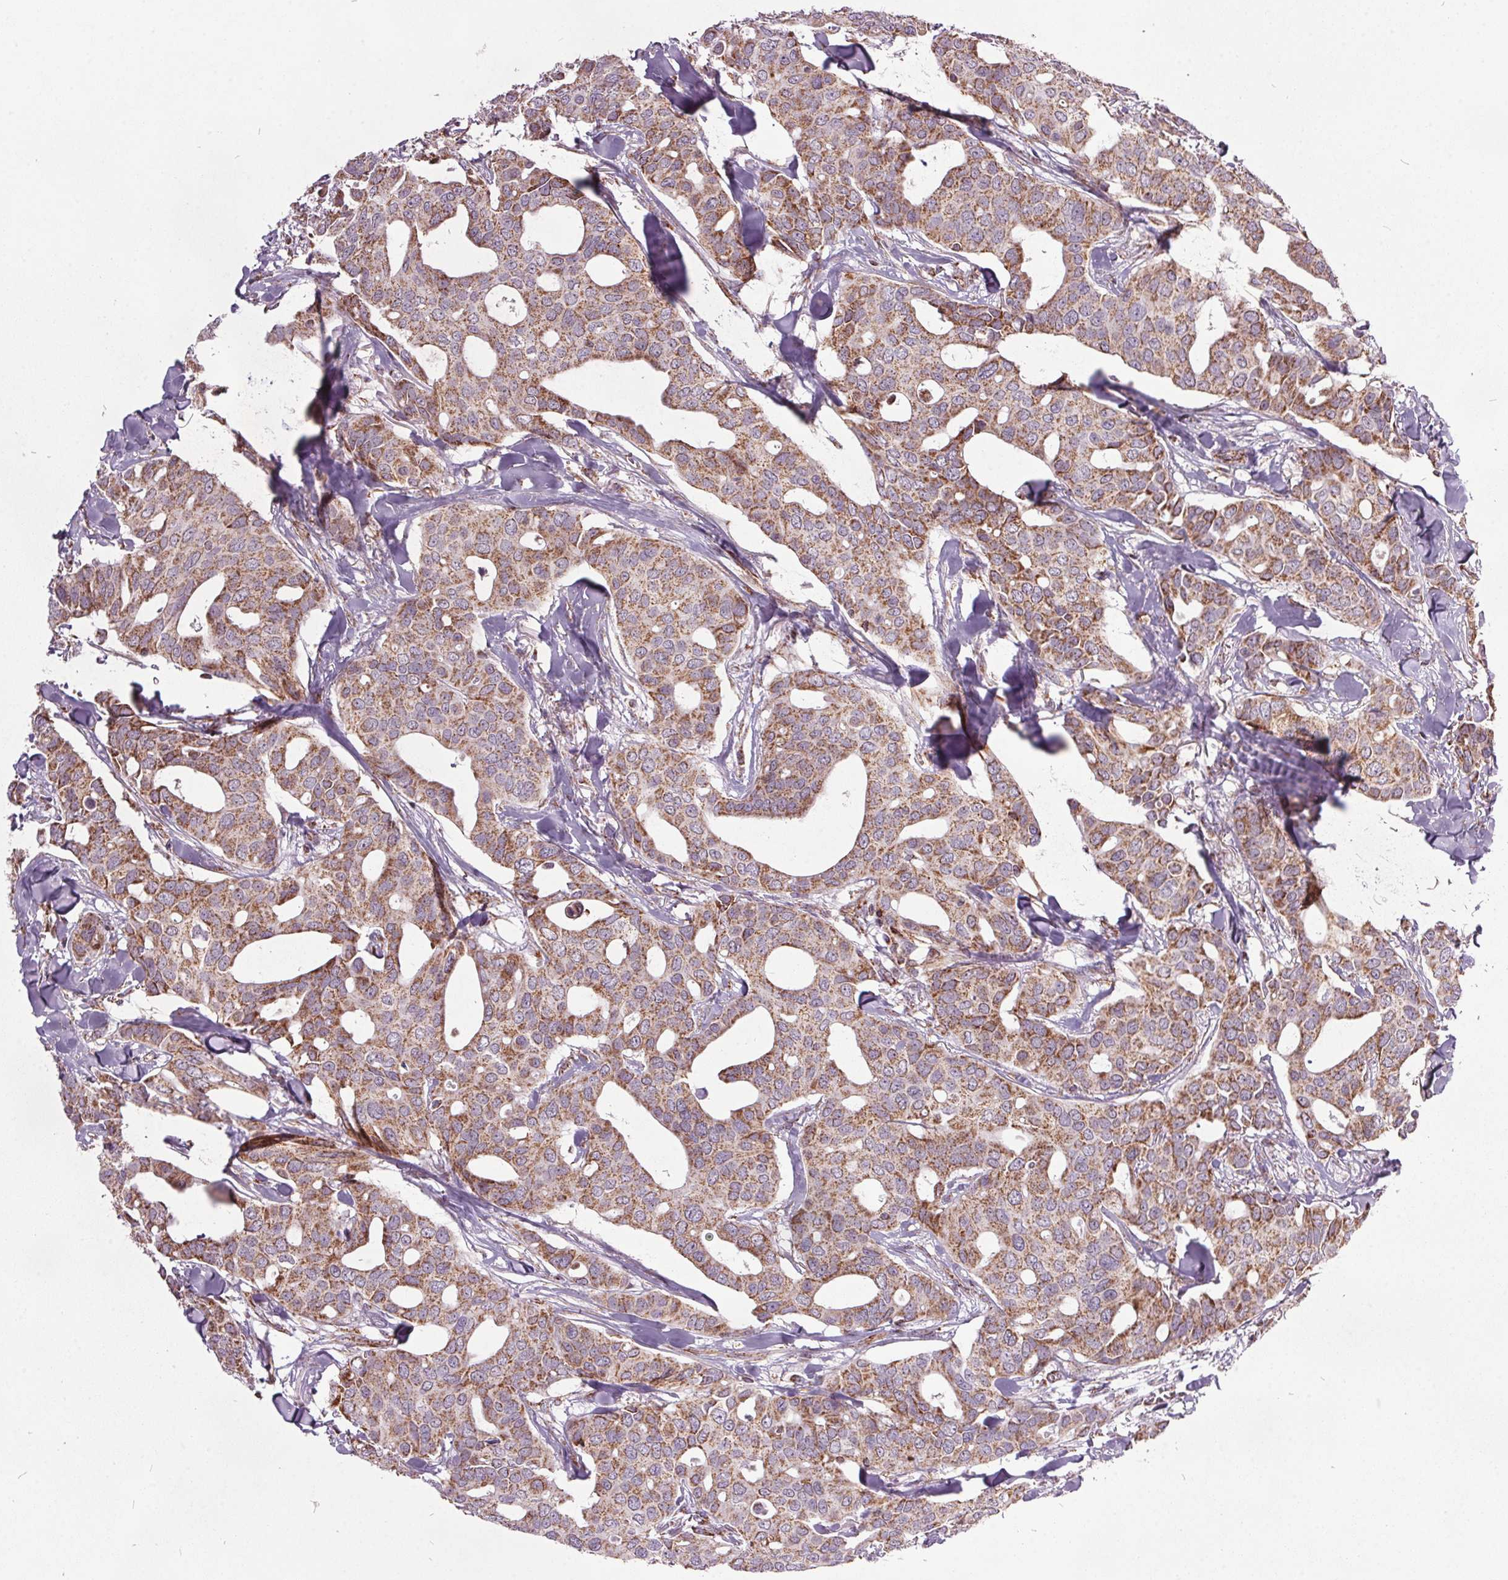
{"staining": {"intensity": "moderate", "quantity": ">75%", "location": "cytoplasmic/membranous"}, "tissue": "breast cancer", "cell_type": "Tumor cells", "image_type": "cancer", "snomed": [{"axis": "morphology", "description": "Duct carcinoma"}, {"axis": "topography", "description": "Breast"}], "caption": "Invasive ductal carcinoma (breast) was stained to show a protein in brown. There is medium levels of moderate cytoplasmic/membranous positivity in approximately >75% of tumor cells.", "gene": "NDUFS6", "patient": {"sex": "female", "age": 54}}